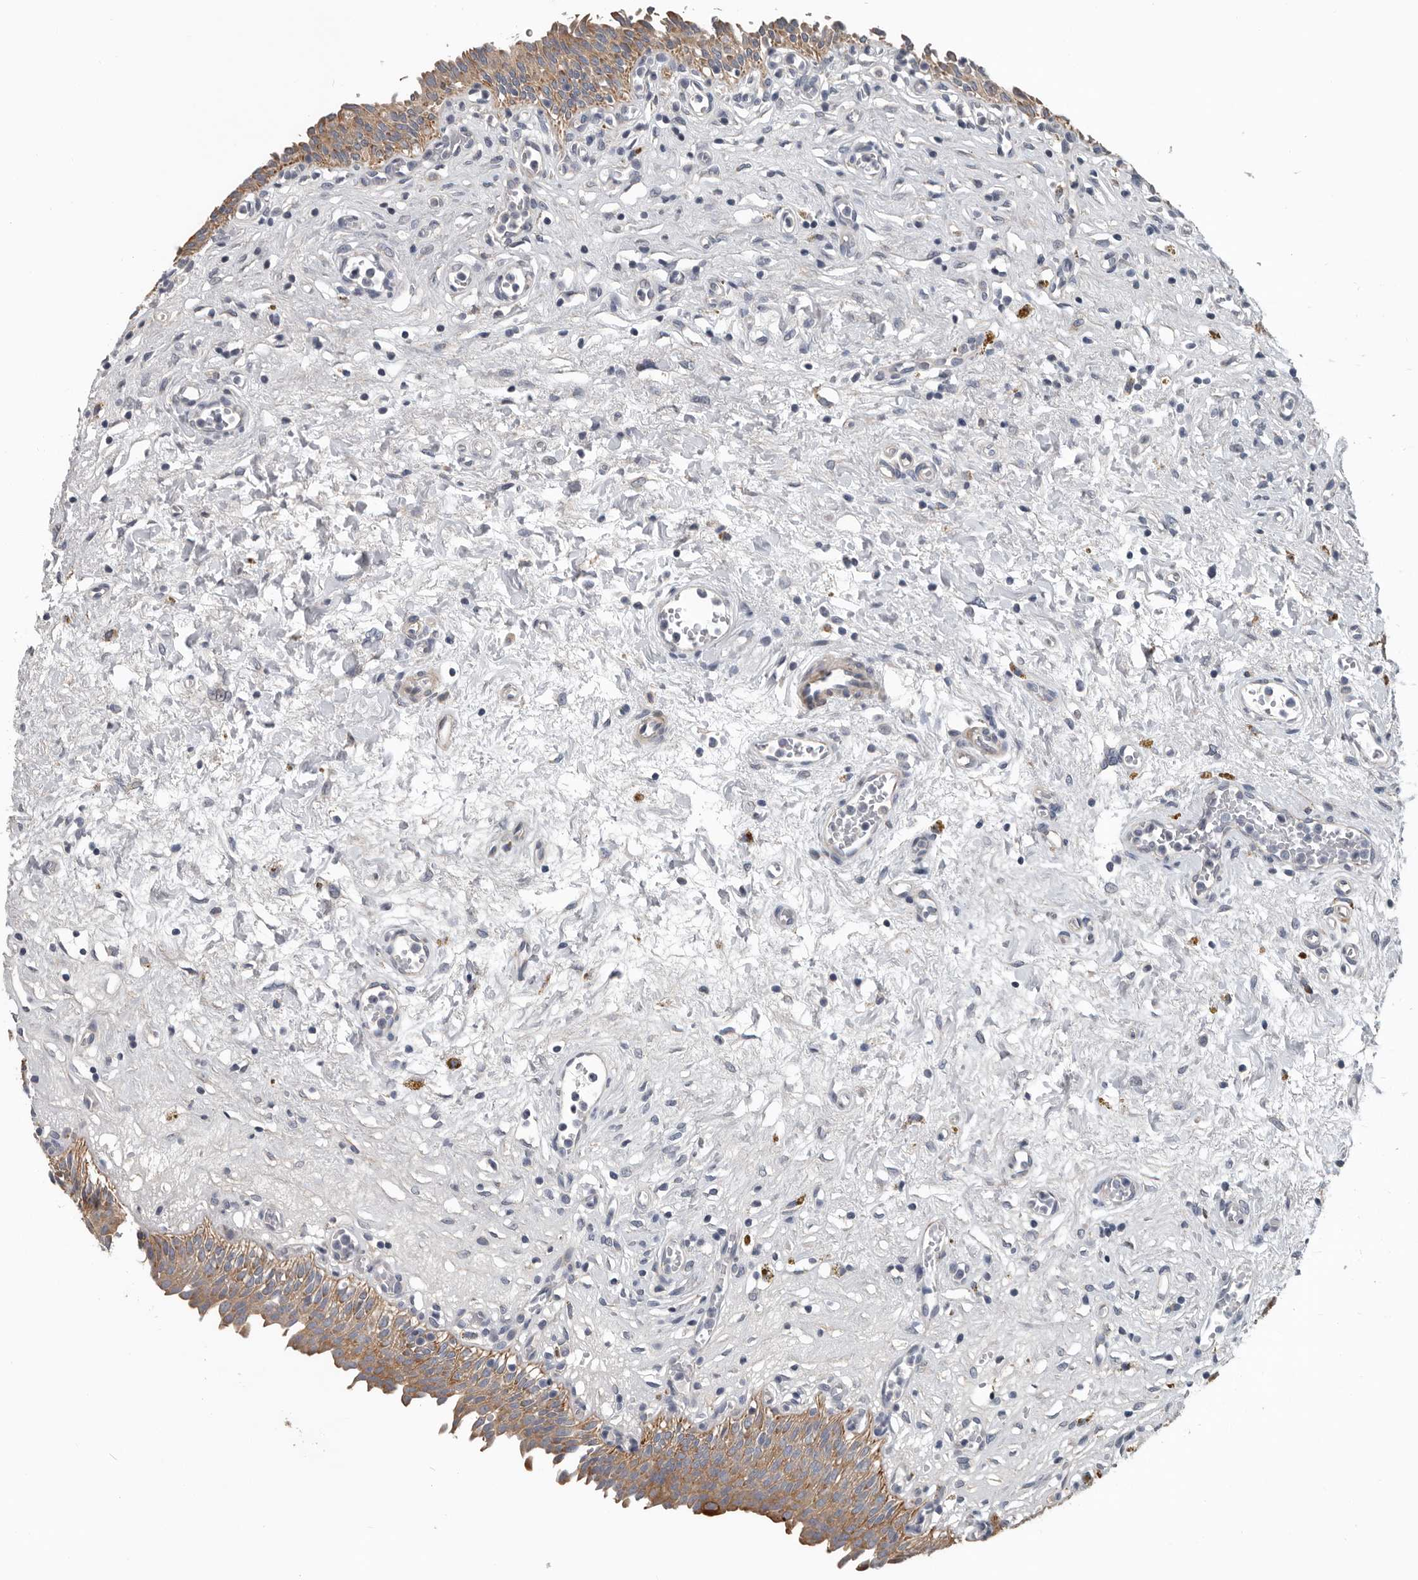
{"staining": {"intensity": "moderate", "quantity": ">75%", "location": "cytoplasmic/membranous"}, "tissue": "urinary bladder", "cell_type": "Urothelial cells", "image_type": "normal", "snomed": [{"axis": "morphology", "description": "Urothelial carcinoma, High grade"}, {"axis": "topography", "description": "Urinary bladder"}], "caption": "Immunohistochemistry (IHC) image of normal urinary bladder stained for a protein (brown), which demonstrates medium levels of moderate cytoplasmic/membranous expression in approximately >75% of urothelial cells.", "gene": "DPY19L4", "patient": {"sex": "male", "age": 46}}